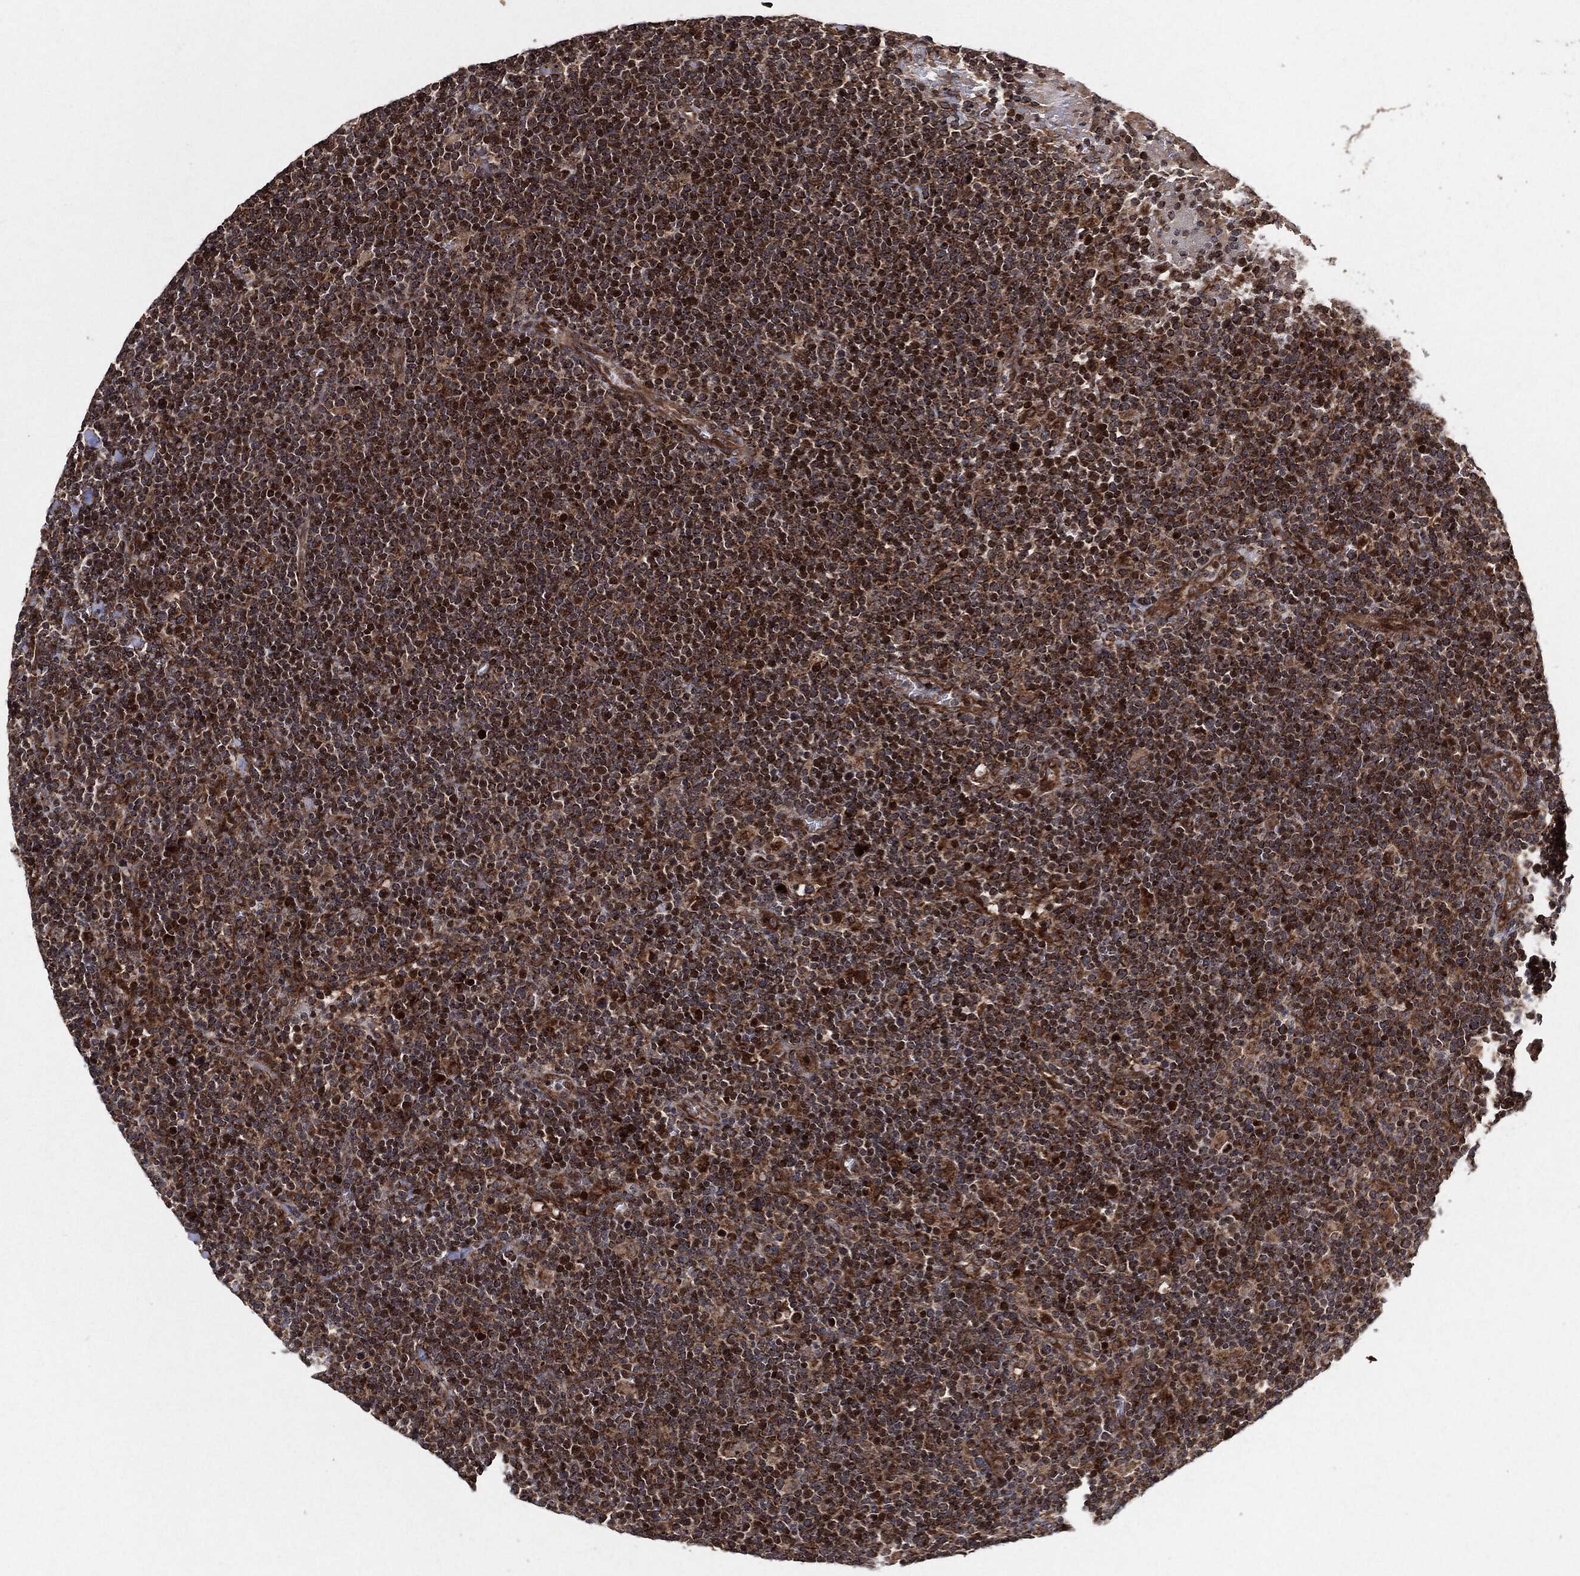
{"staining": {"intensity": "moderate", "quantity": ">75%", "location": "cytoplasmic/membranous,nuclear"}, "tissue": "lymphoma", "cell_type": "Tumor cells", "image_type": "cancer", "snomed": [{"axis": "morphology", "description": "Malignant lymphoma, non-Hodgkin's type, High grade"}, {"axis": "topography", "description": "Lymph node"}], "caption": "A brown stain shows moderate cytoplasmic/membranous and nuclear positivity of a protein in high-grade malignant lymphoma, non-Hodgkin's type tumor cells. (Stains: DAB (3,3'-diaminobenzidine) in brown, nuclei in blue, Microscopy: brightfield microscopy at high magnification).", "gene": "BCAR1", "patient": {"sex": "male", "age": 61}}